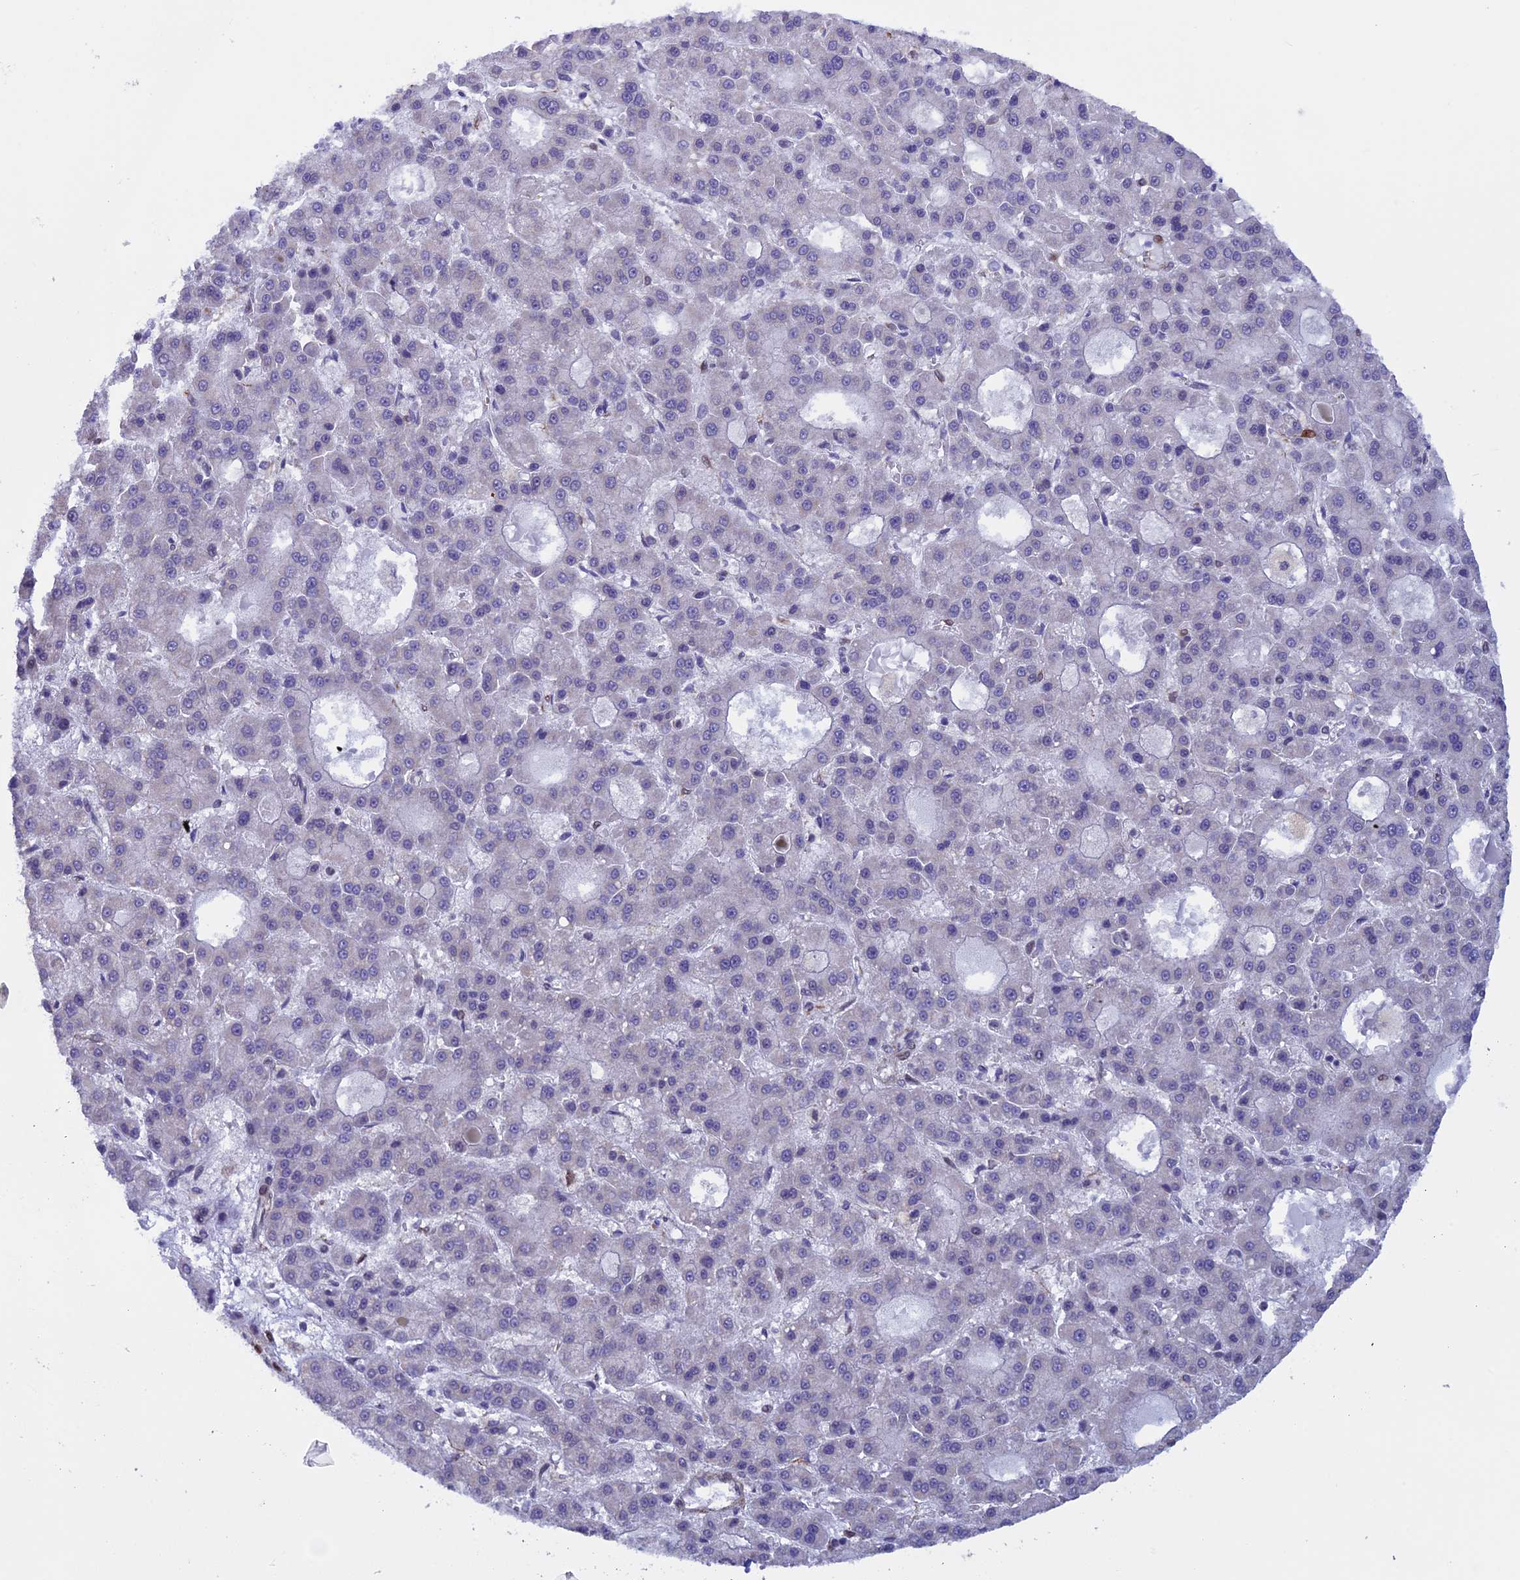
{"staining": {"intensity": "negative", "quantity": "none", "location": "none"}, "tissue": "liver cancer", "cell_type": "Tumor cells", "image_type": "cancer", "snomed": [{"axis": "morphology", "description": "Carcinoma, Hepatocellular, NOS"}, {"axis": "topography", "description": "Liver"}], "caption": "A micrograph of liver hepatocellular carcinoma stained for a protein demonstrates no brown staining in tumor cells.", "gene": "IGSF6", "patient": {"sex": "male", "age": 70}}